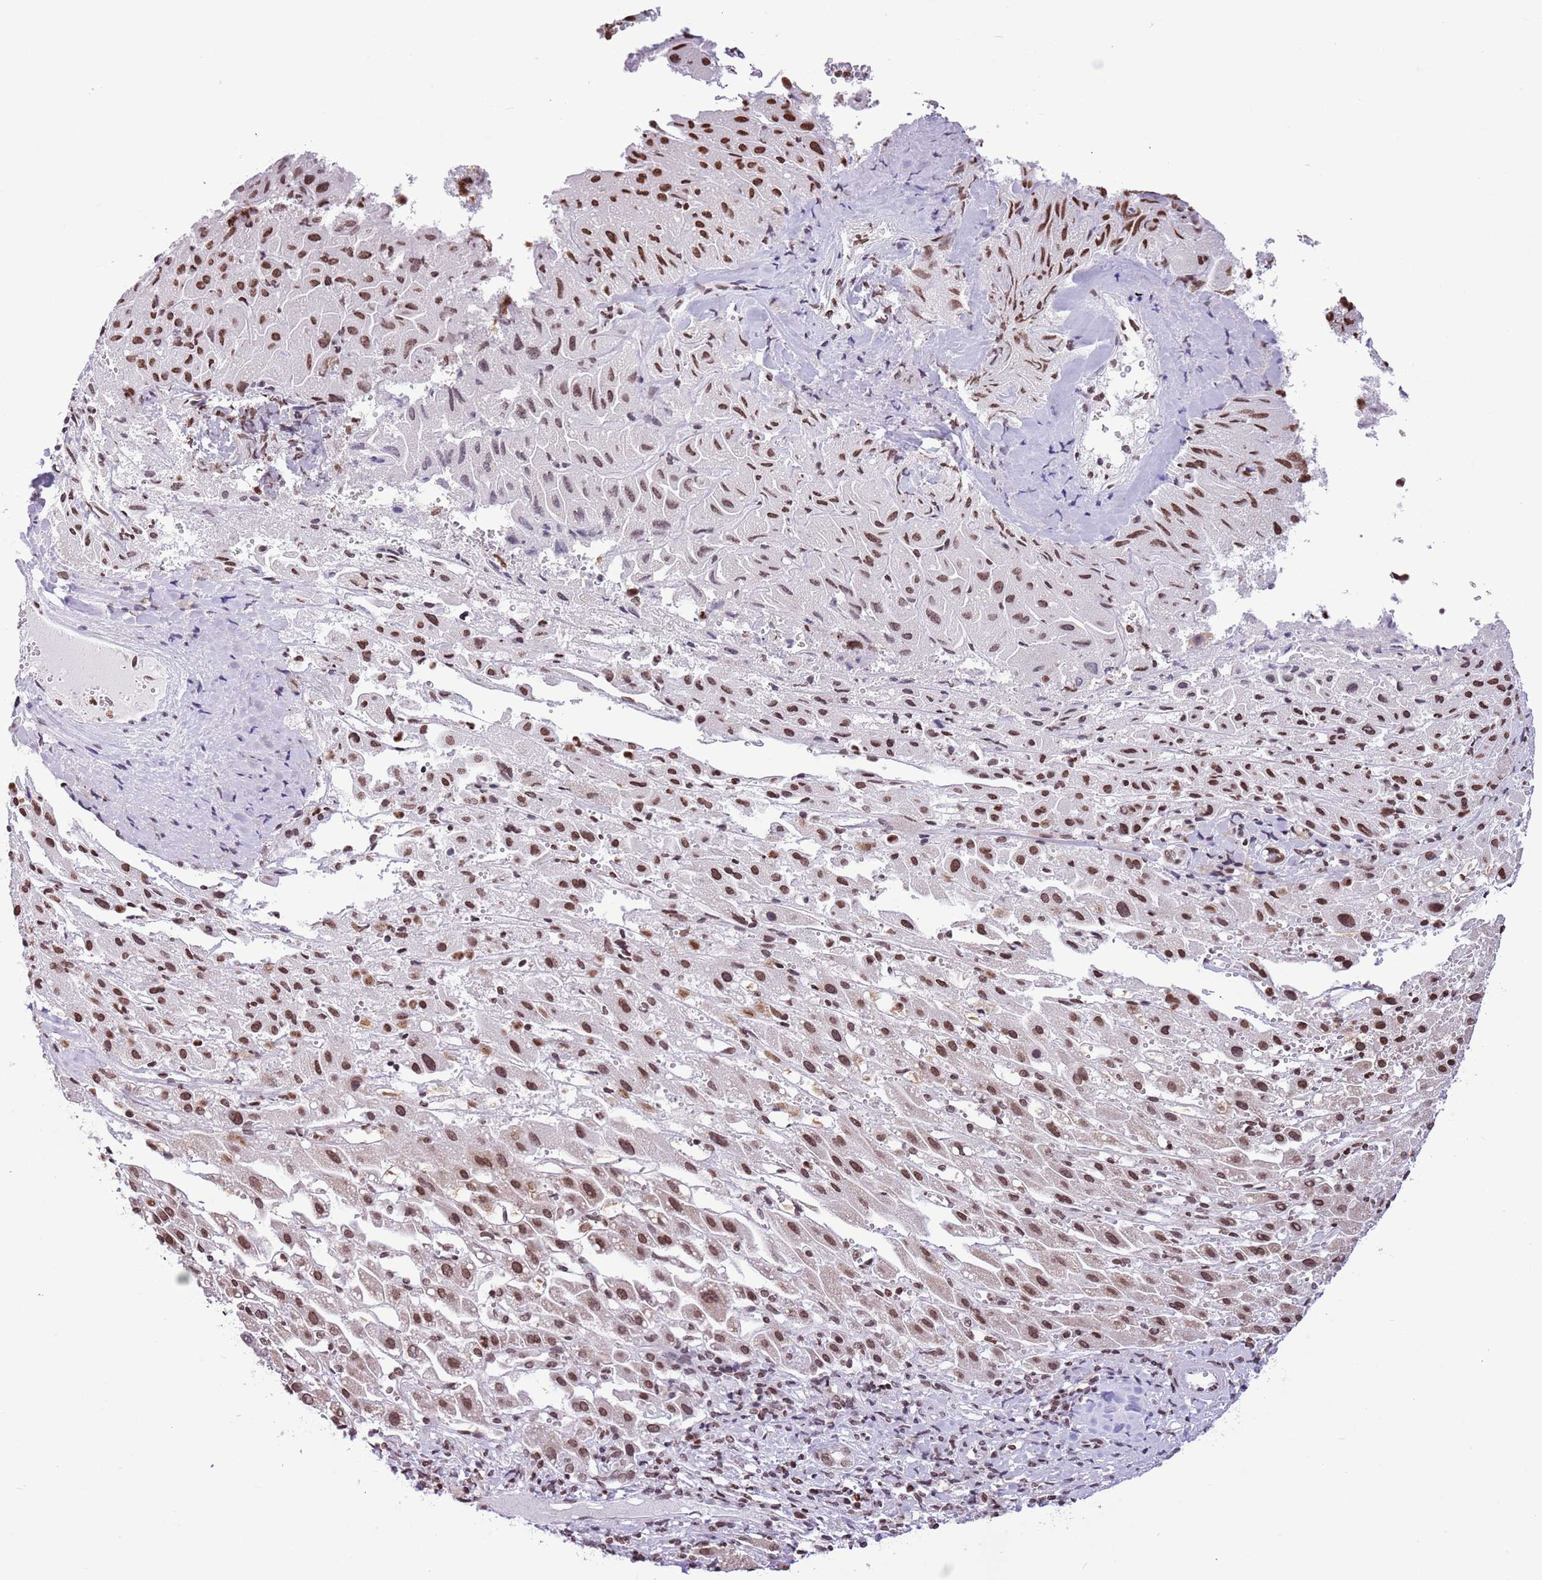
{"staining": {"intensity": "moderate", "quantity": ">75%", "location": "nuclear"}, "tissue": "liver cancer", "cell_type": "Tumor cells", "image_type": "cancer", "snomed": [{"axis": "morphology", "description": "Carcinoma, Hepatocellular, NOS"}, {"axis": "topography", "description": "Liver"}], "caption": "Immunohistochemistry photomicrograph of hepatocellular carcinoma (liver) stained for a protein (brown), which reveals medium levels of moderate nuclear staining in approximately >75% of tumor cells.", "gene": "NRIP1", "patient": {"sex": "female", "age": 58}}